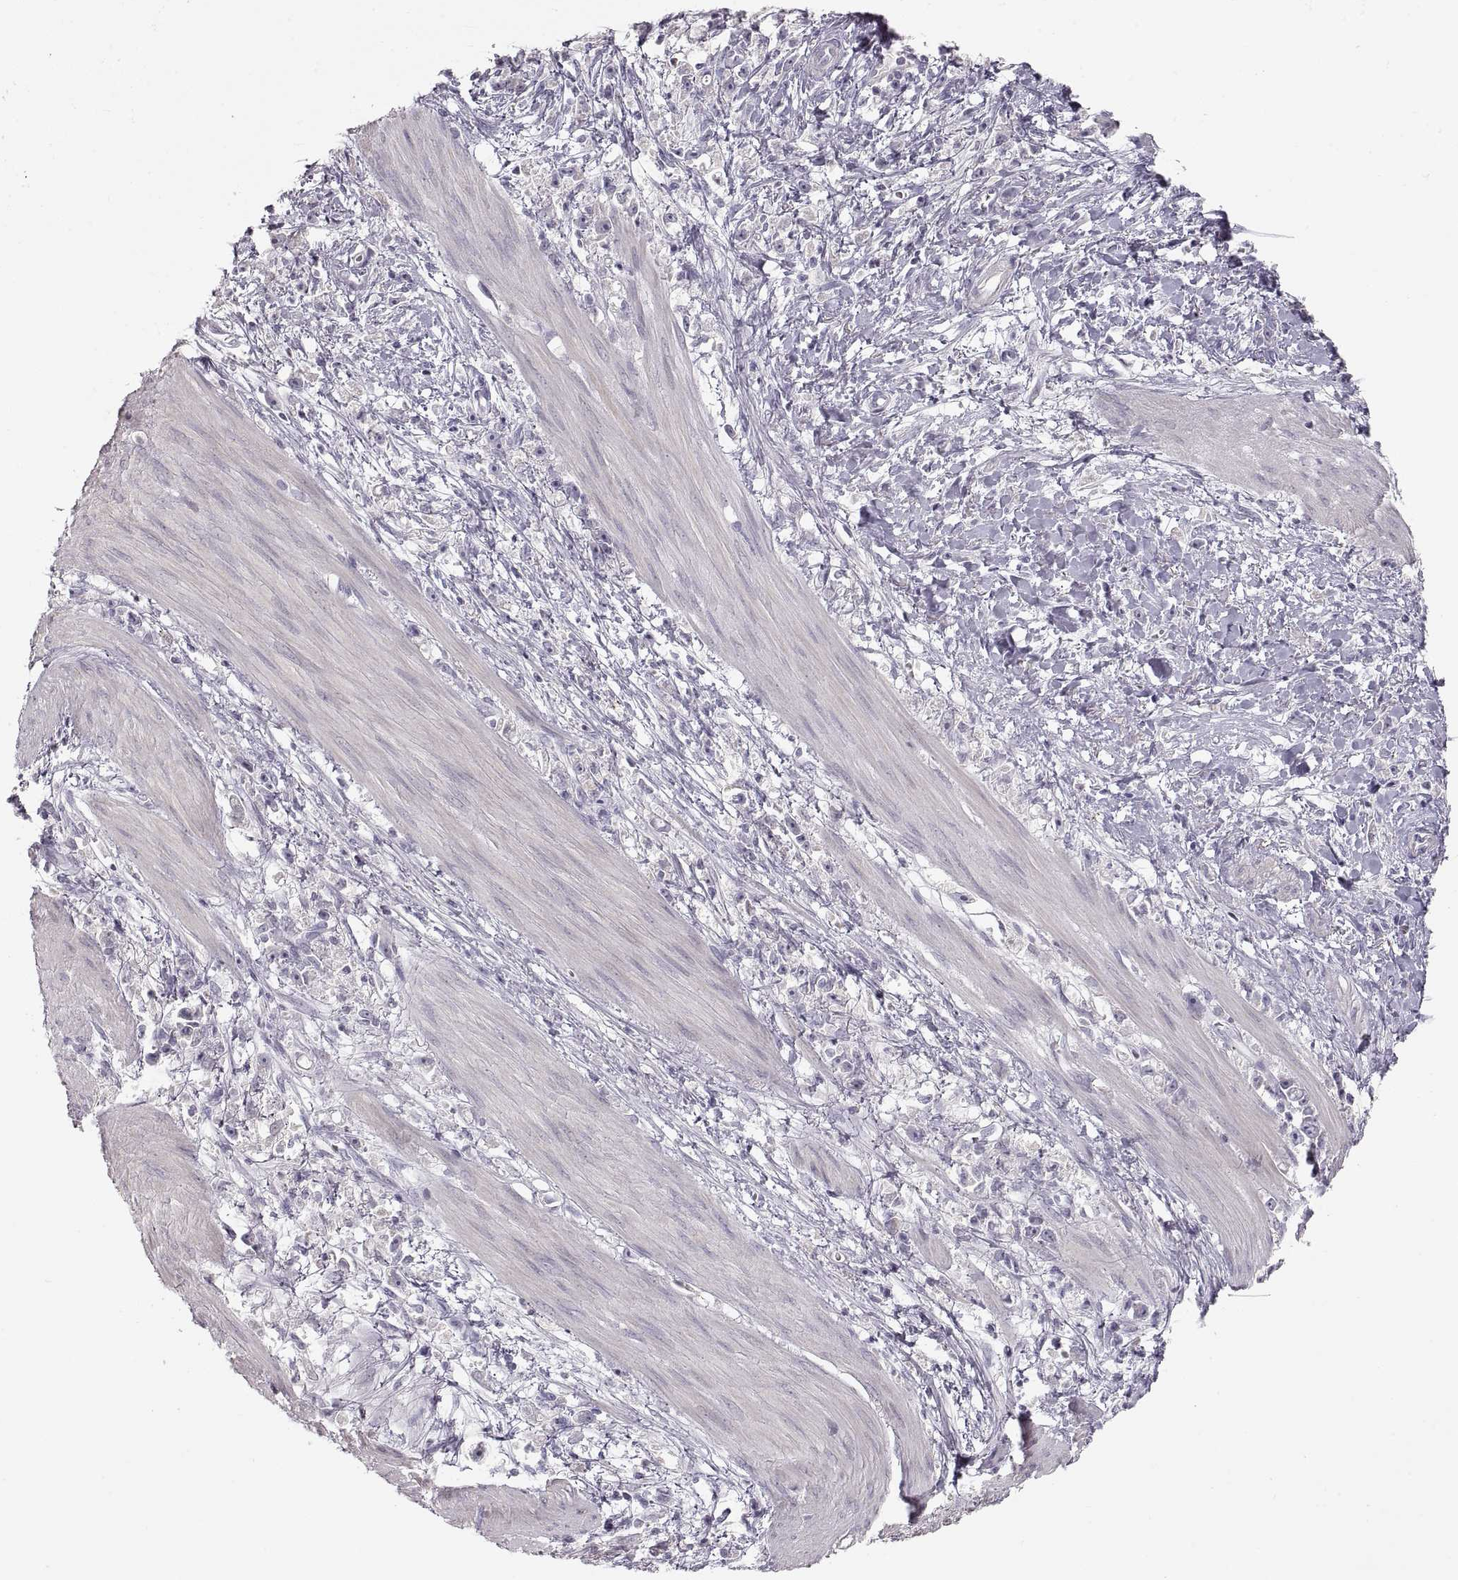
{"staining": {"intensity": "negative", "quantity": "none", "location": "none"}, "tissue": "stomach cancer", "cell_type": "Tumor cells", "image_type": "cancer", "snomed": [{"axis": "morphology", "description": "Adenocarcinoma, NOS"}, {"axis": "topography", "description": "Stomach"}], "caption": "This is an immunohistochemistry image of human adenocarcinoma (stomach). There is no staining in tumor cells.", "gene": "PCSK2", "patient": {"sex": "female", "age": 59}}